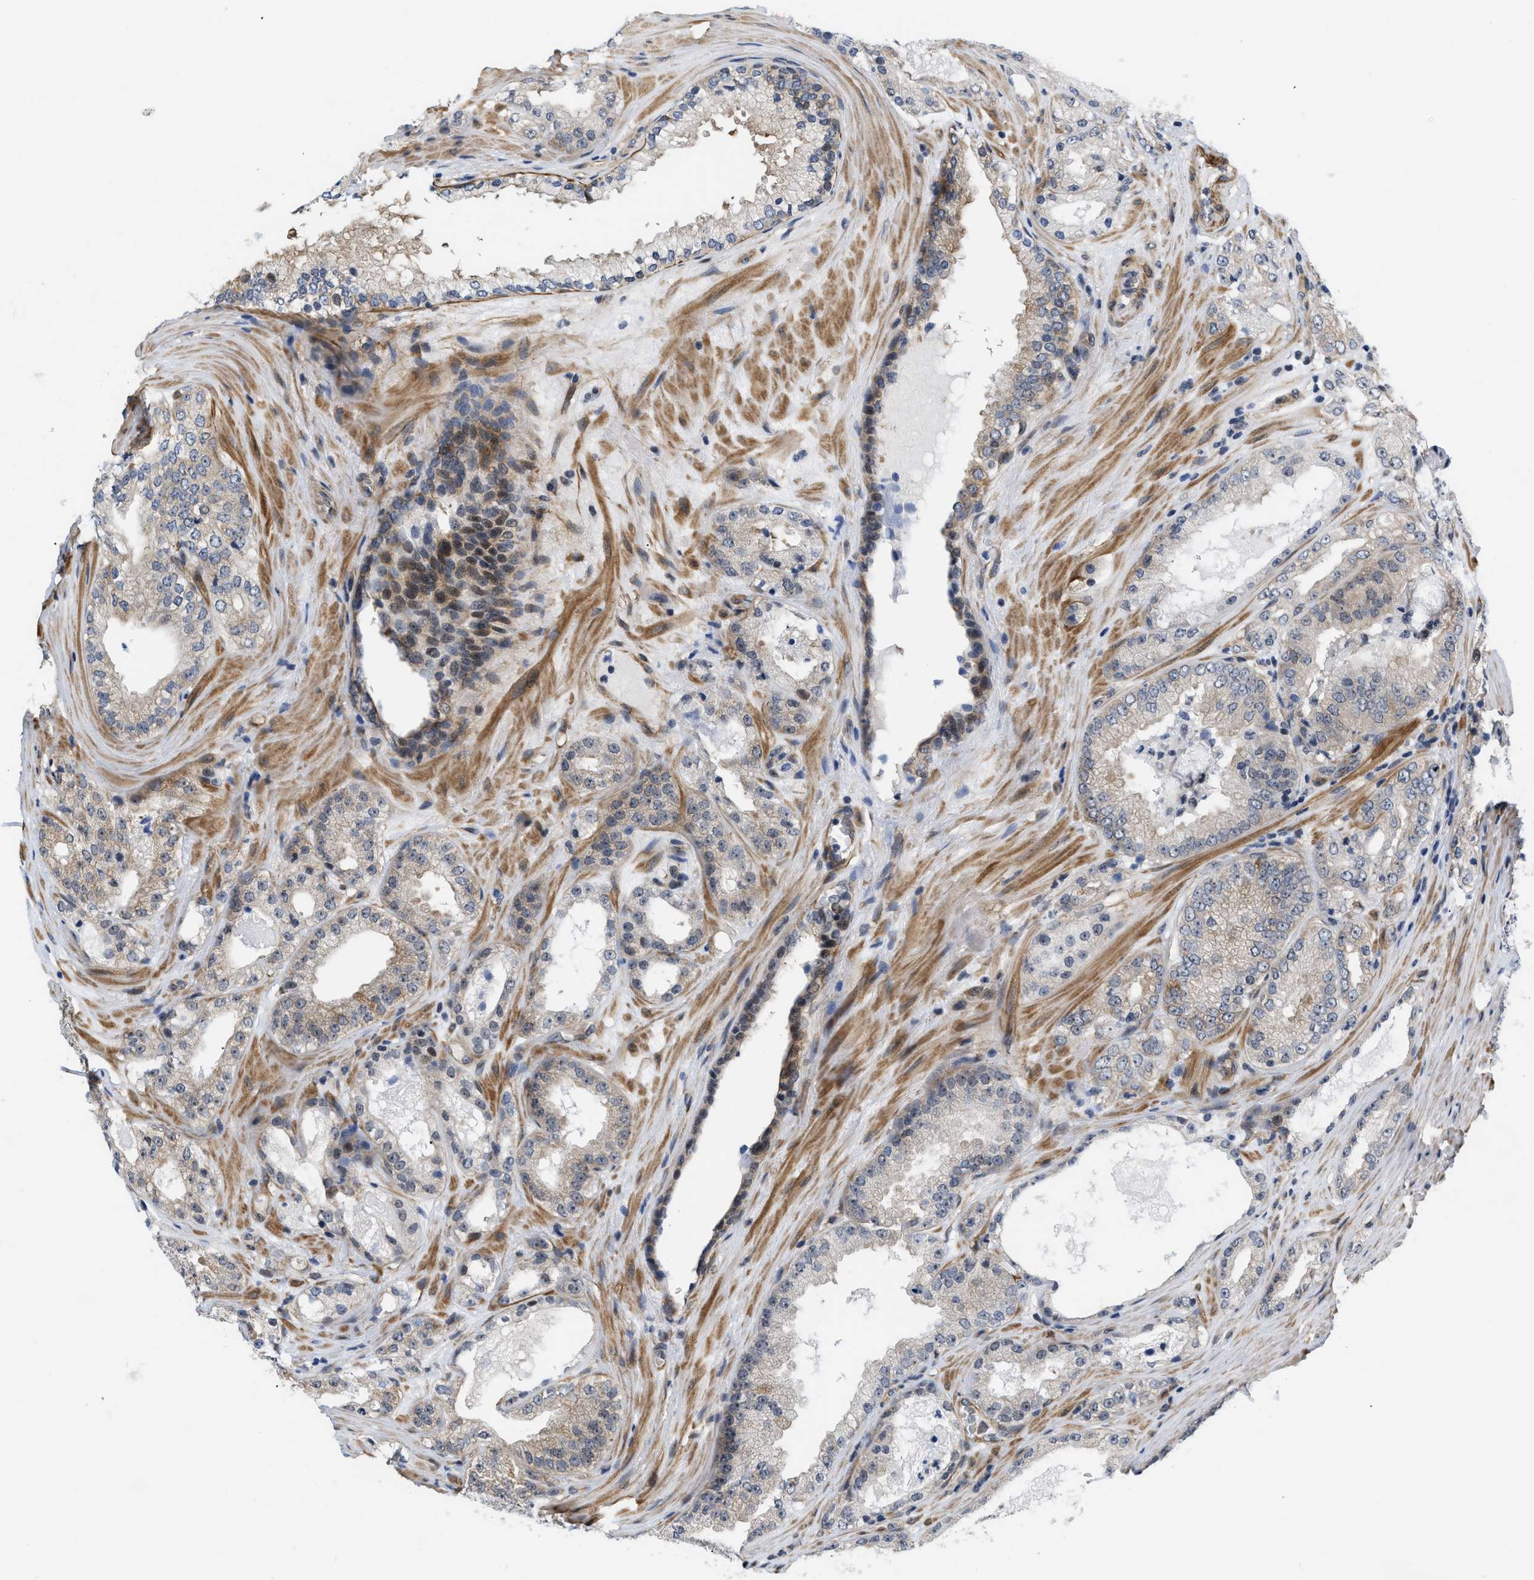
{"staining": {"intensity": "weak", "quantity": "25%-75%", "location": "cytoplasmic/membranous"}, "tissue": "prostate cancer", "cell_type": "Tumor cells", "image_type": "cancer", "snomed": [{"axis": "morphology", "description": "Adenocarcinoma, High grade"}, {"axis": "topography", "description": "Prostate"}], "caption": "Prostate cancer (high-grade adenocarcinoma) tissue demonstrates weak cytoplasmic/membranous expression in about 25%-75% of tumor cells Using DAB (brown) and hematoxylin (blue) stains, captured at high magnification using brightfield microscopy.", "gene": "GPRASP2", "patient": {"sex": "male", "age": 65}}